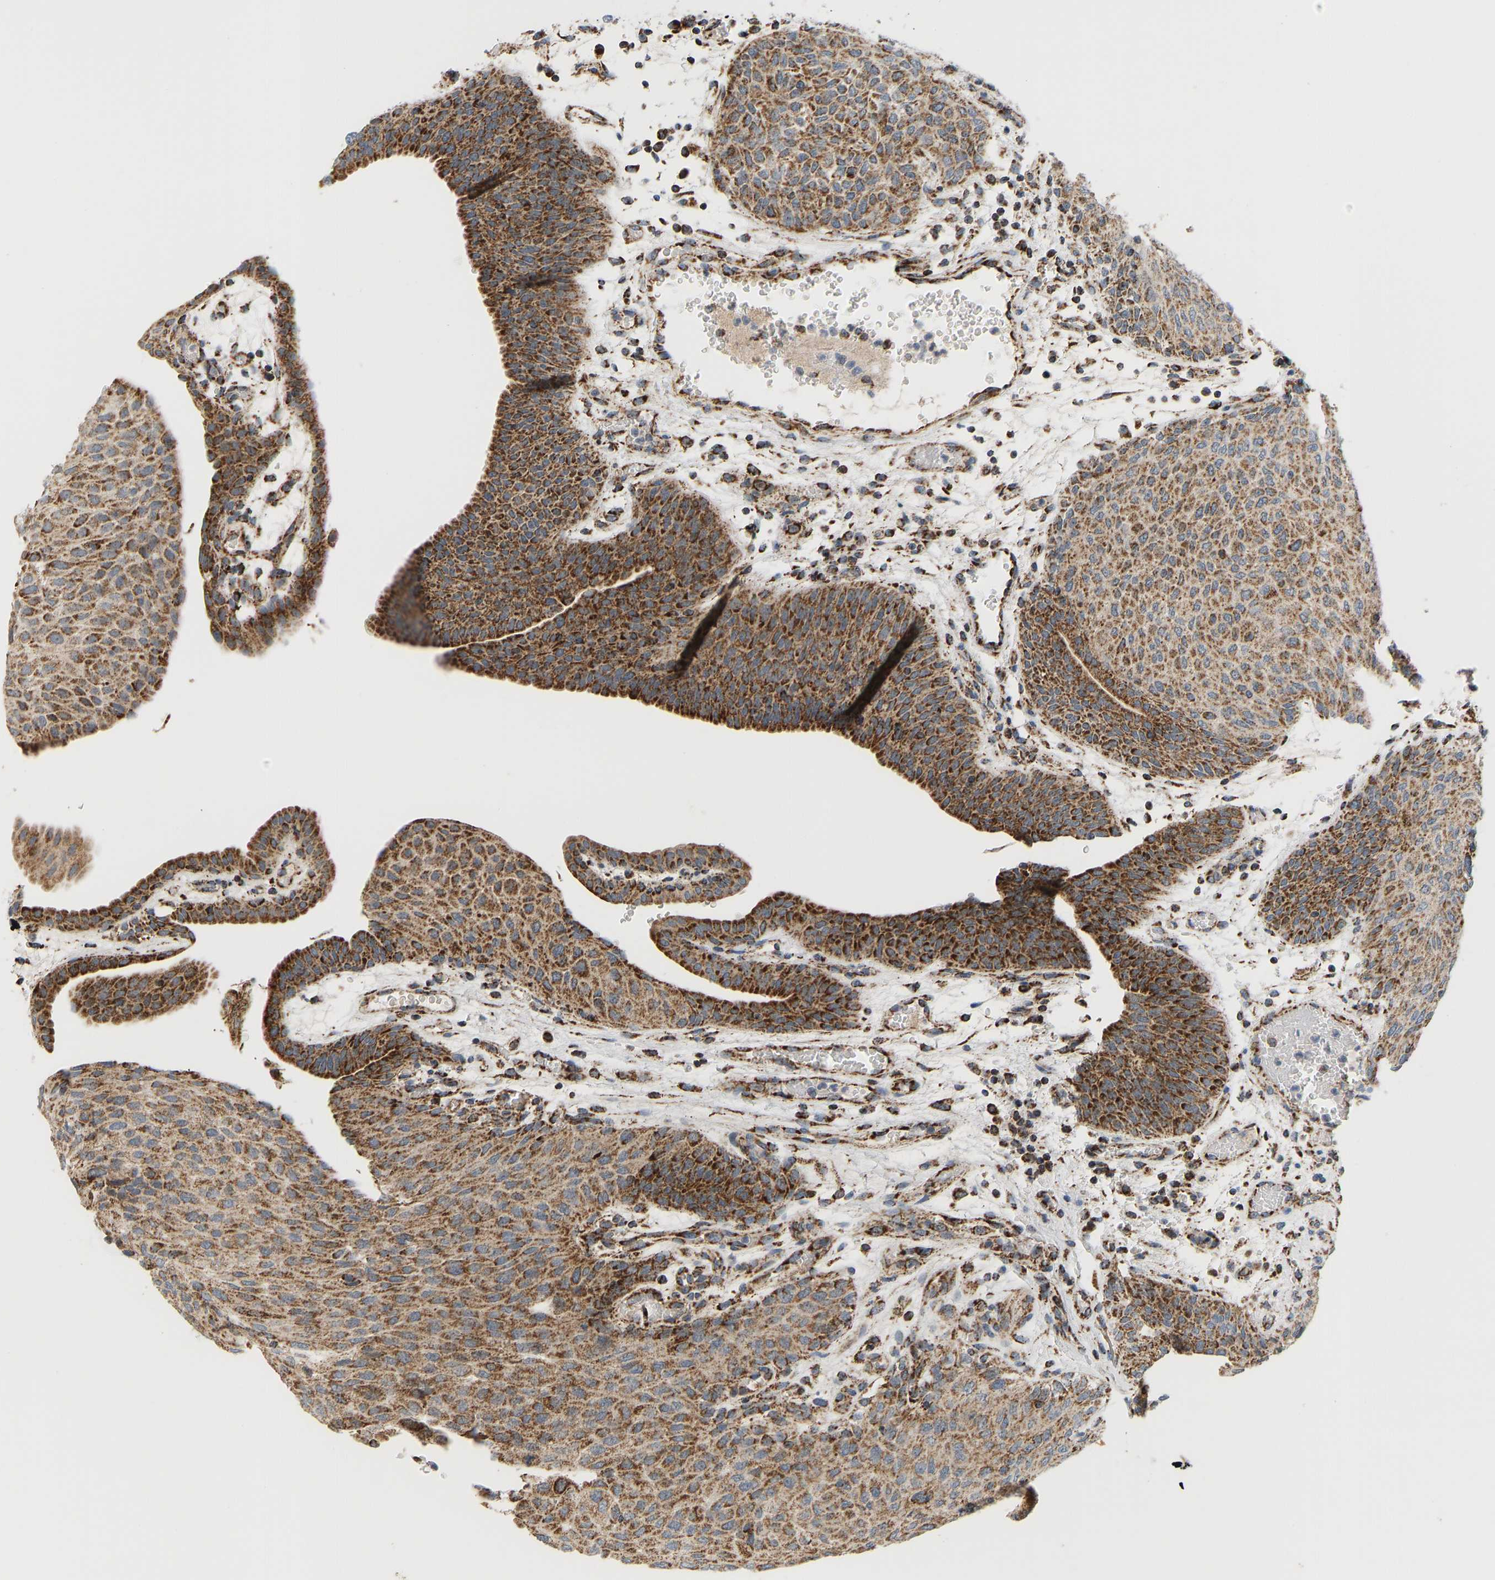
{"staining": {"intensity": "strong", "quantity": ">75%", "location": "cytoplasmic/membranous"}, "tissue": "urothelial cancer", "cell_type": "Tumor cells", "image_type": "cancer", "snomed": [{"axis": "morphology", "description": "Urothelial carcinoma, Low grade"}, {"axis": "morphology", "description": "Urothelial carcinoma, High grade"}, {"axis": "topography", "description": "Urinary bladder"}], "caption": "Urothelial cancer stained with a brown dye displays strong cytoplasmic/membranous positive positivity in about >75% of tumor cells.", "gene": "GPSM2", "patient": {"sex": "male", "age": 35}}